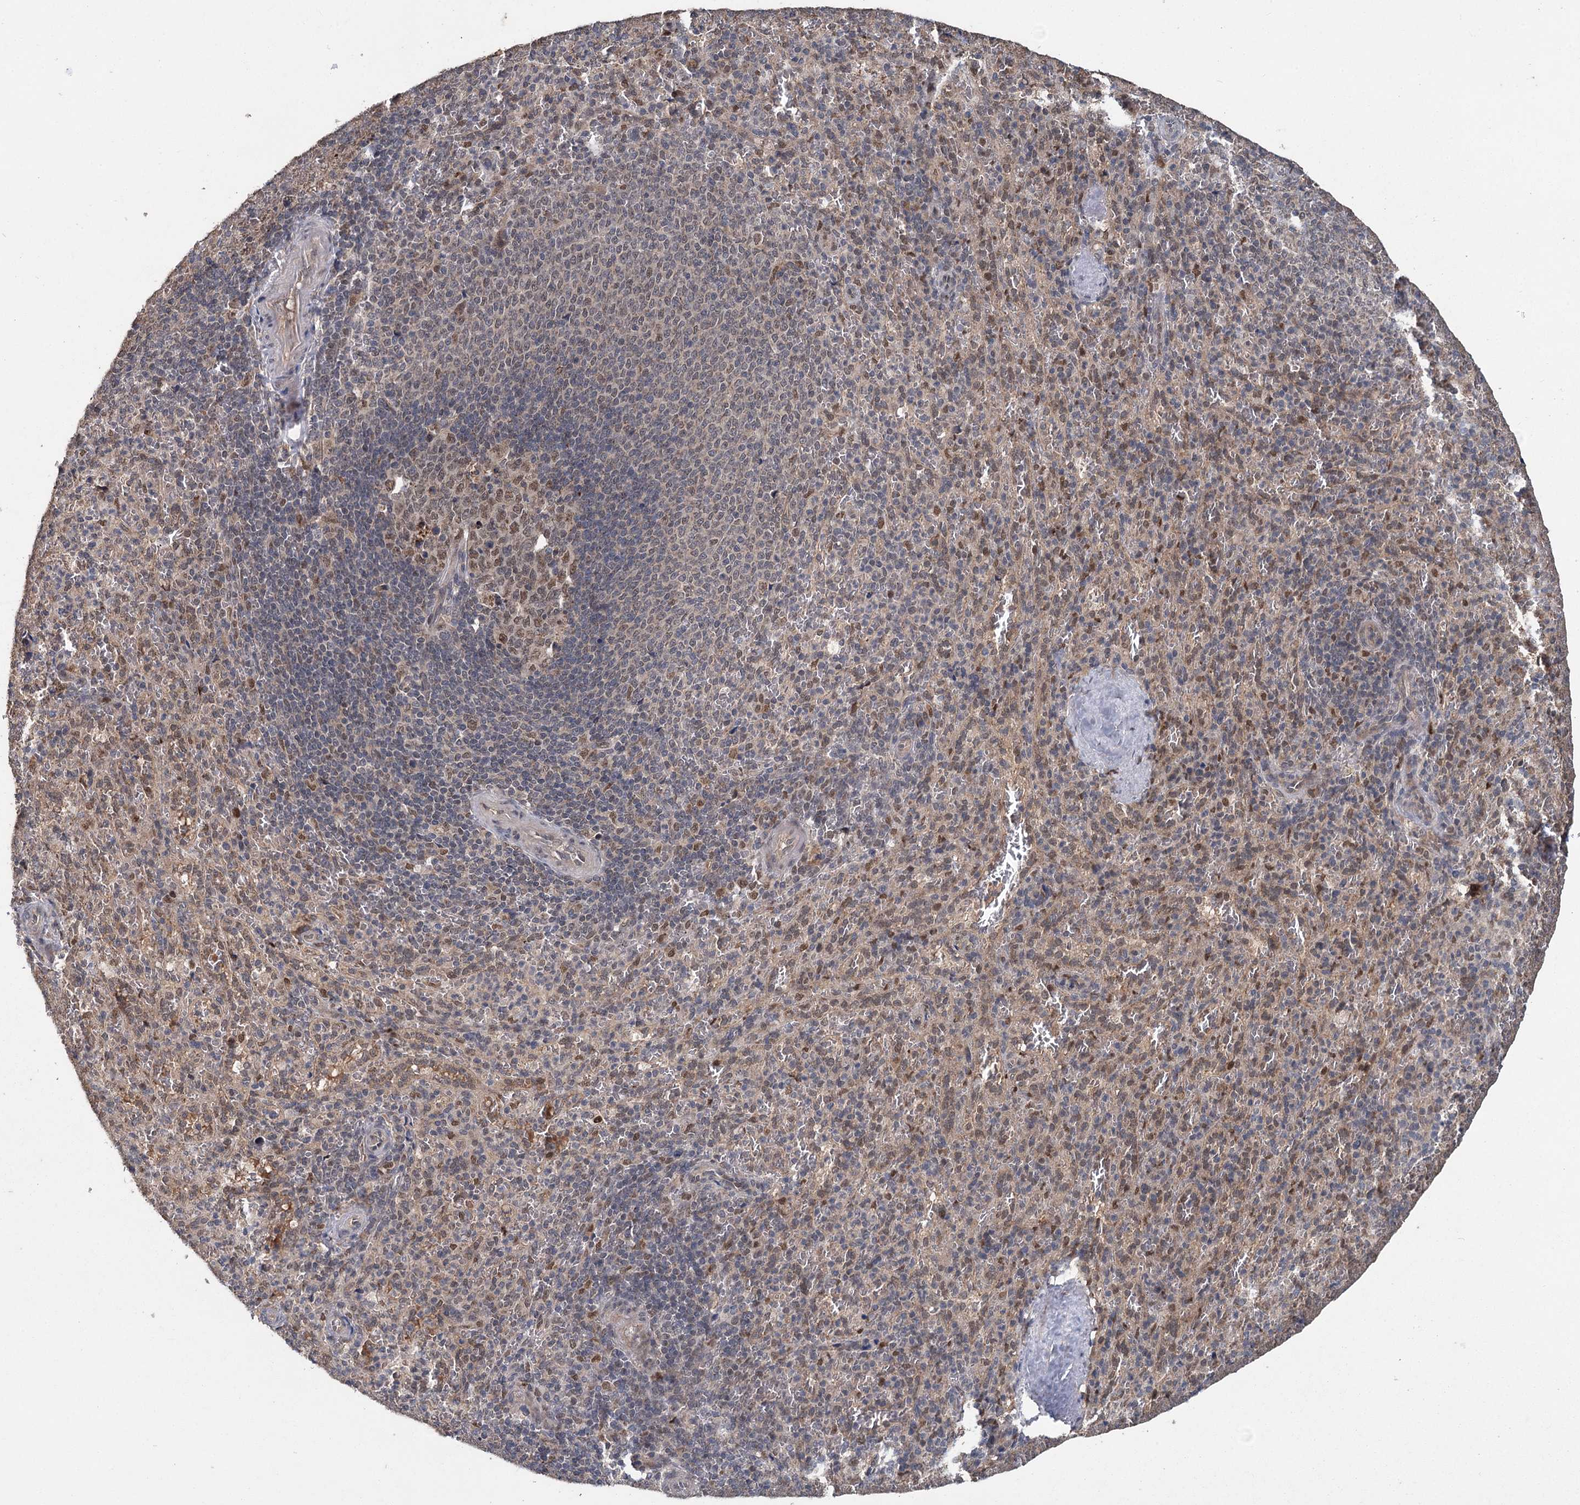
{"staining": {"intensity": "weak", "quantity": "<25%", "location": "nuclear"}, "tissue": "spleen", "cell_type": "Cells in red pulp", "image_type": "normal", "snomed": [{"axis": "morphology", "description": "Normal tissue, NOS"}, {"axis": "topography", "description": "Spleen"}], "caption": "Protein analysis of normal spleen reveals no significant expression in cells in red pulp. (DAB (3,3'-diaminobenzidine) IHC visualized using brightfield microscopy, high magnification).", "gene": "MYG1", "patient": {"sex": "female", "age": 21}}